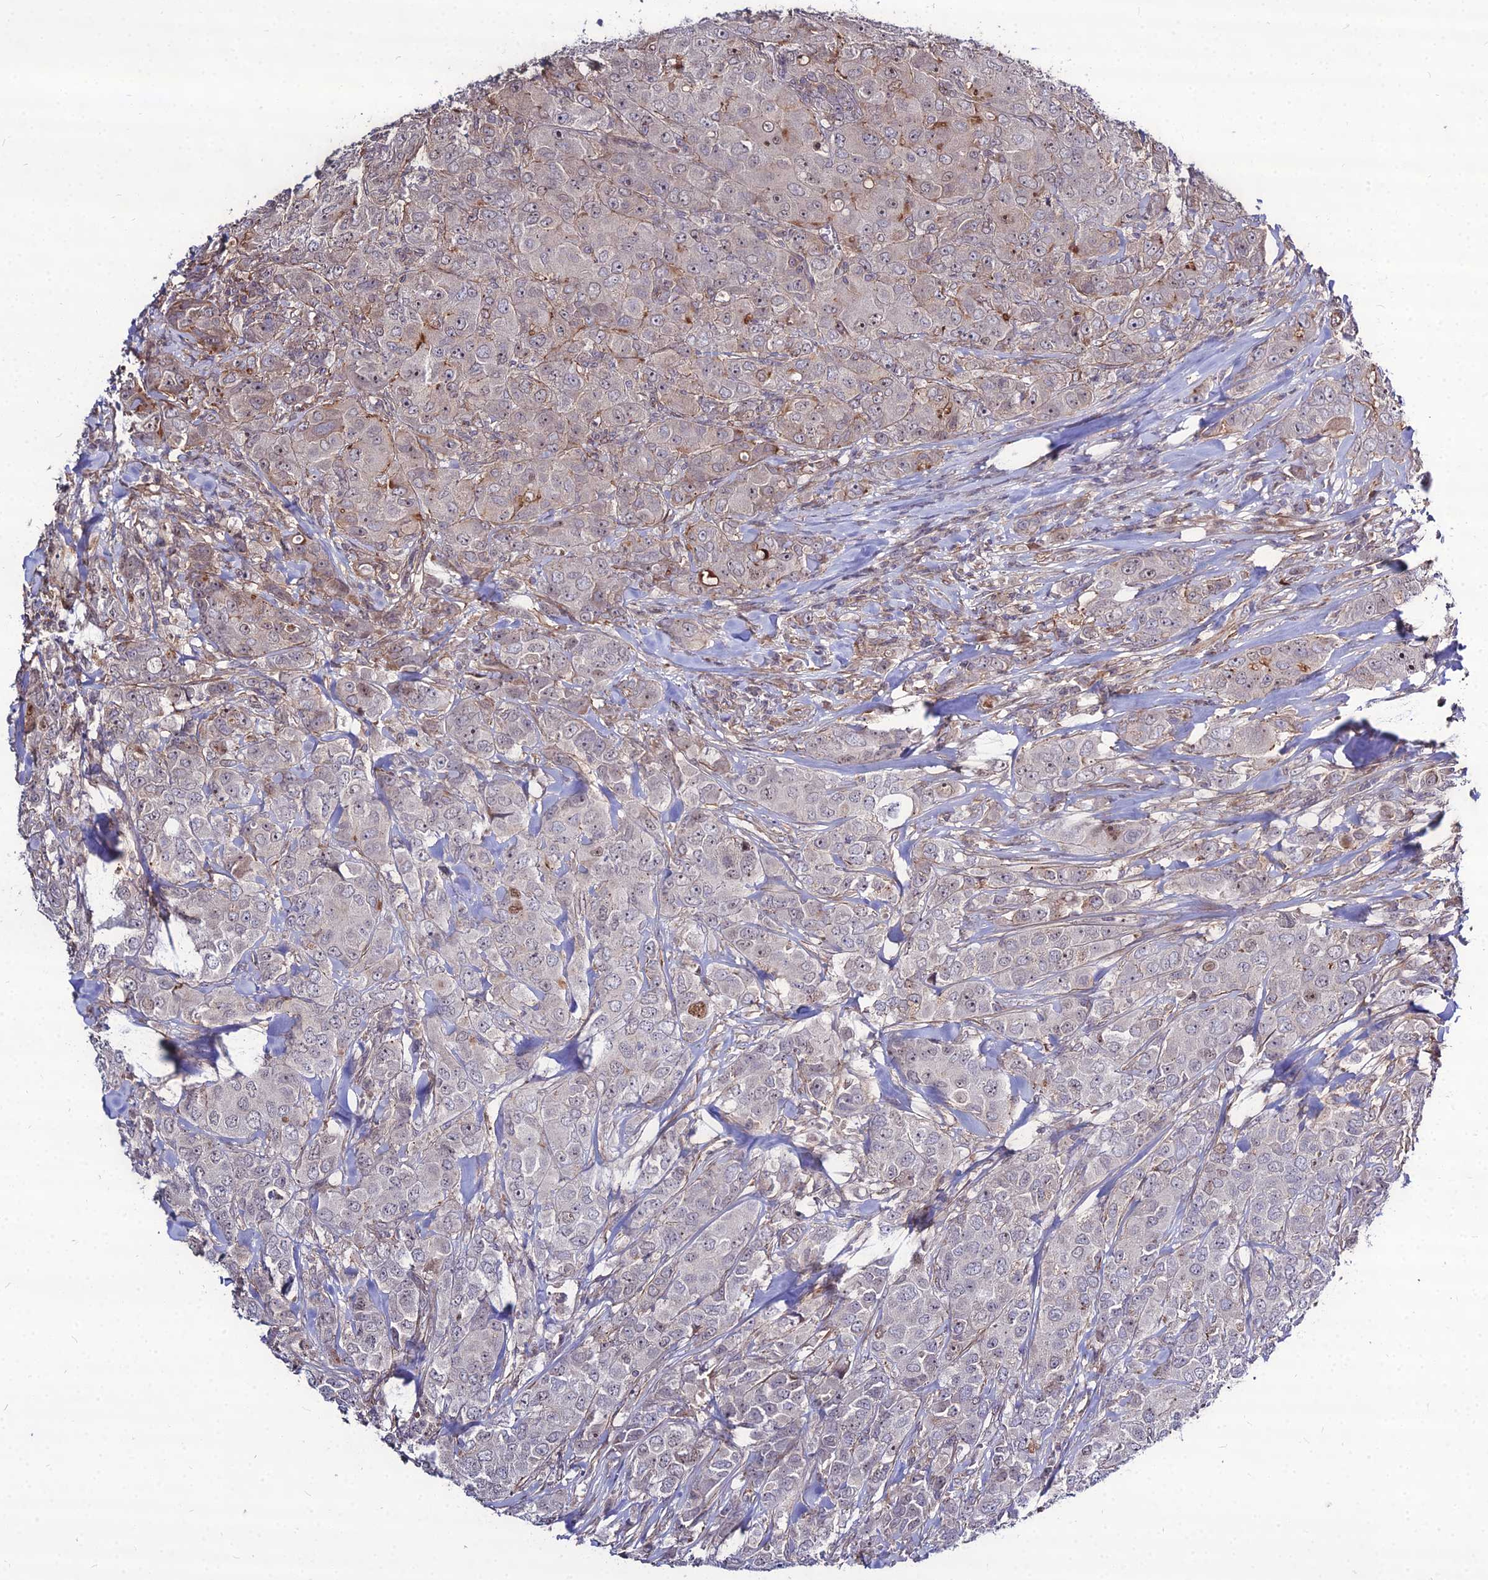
{"staining": {"intensity": "weak", "quantity": "<25%", "location": "cytoplasmic/membranous,nuclear"}, "tissue": "breast cancer", "cell_type": "Tumor cells", "image_type": "cancer", "snomed": [{"axis": "morphology", "description": "Duct carcinoma"}, {"axis": "topography", "description": "Breast"}], "caption": "IHC of human breast cancer exhibits no staining in tumor cells.", "gene": "TSPYL2", "patient": {"sex": "female", "age": 43}}